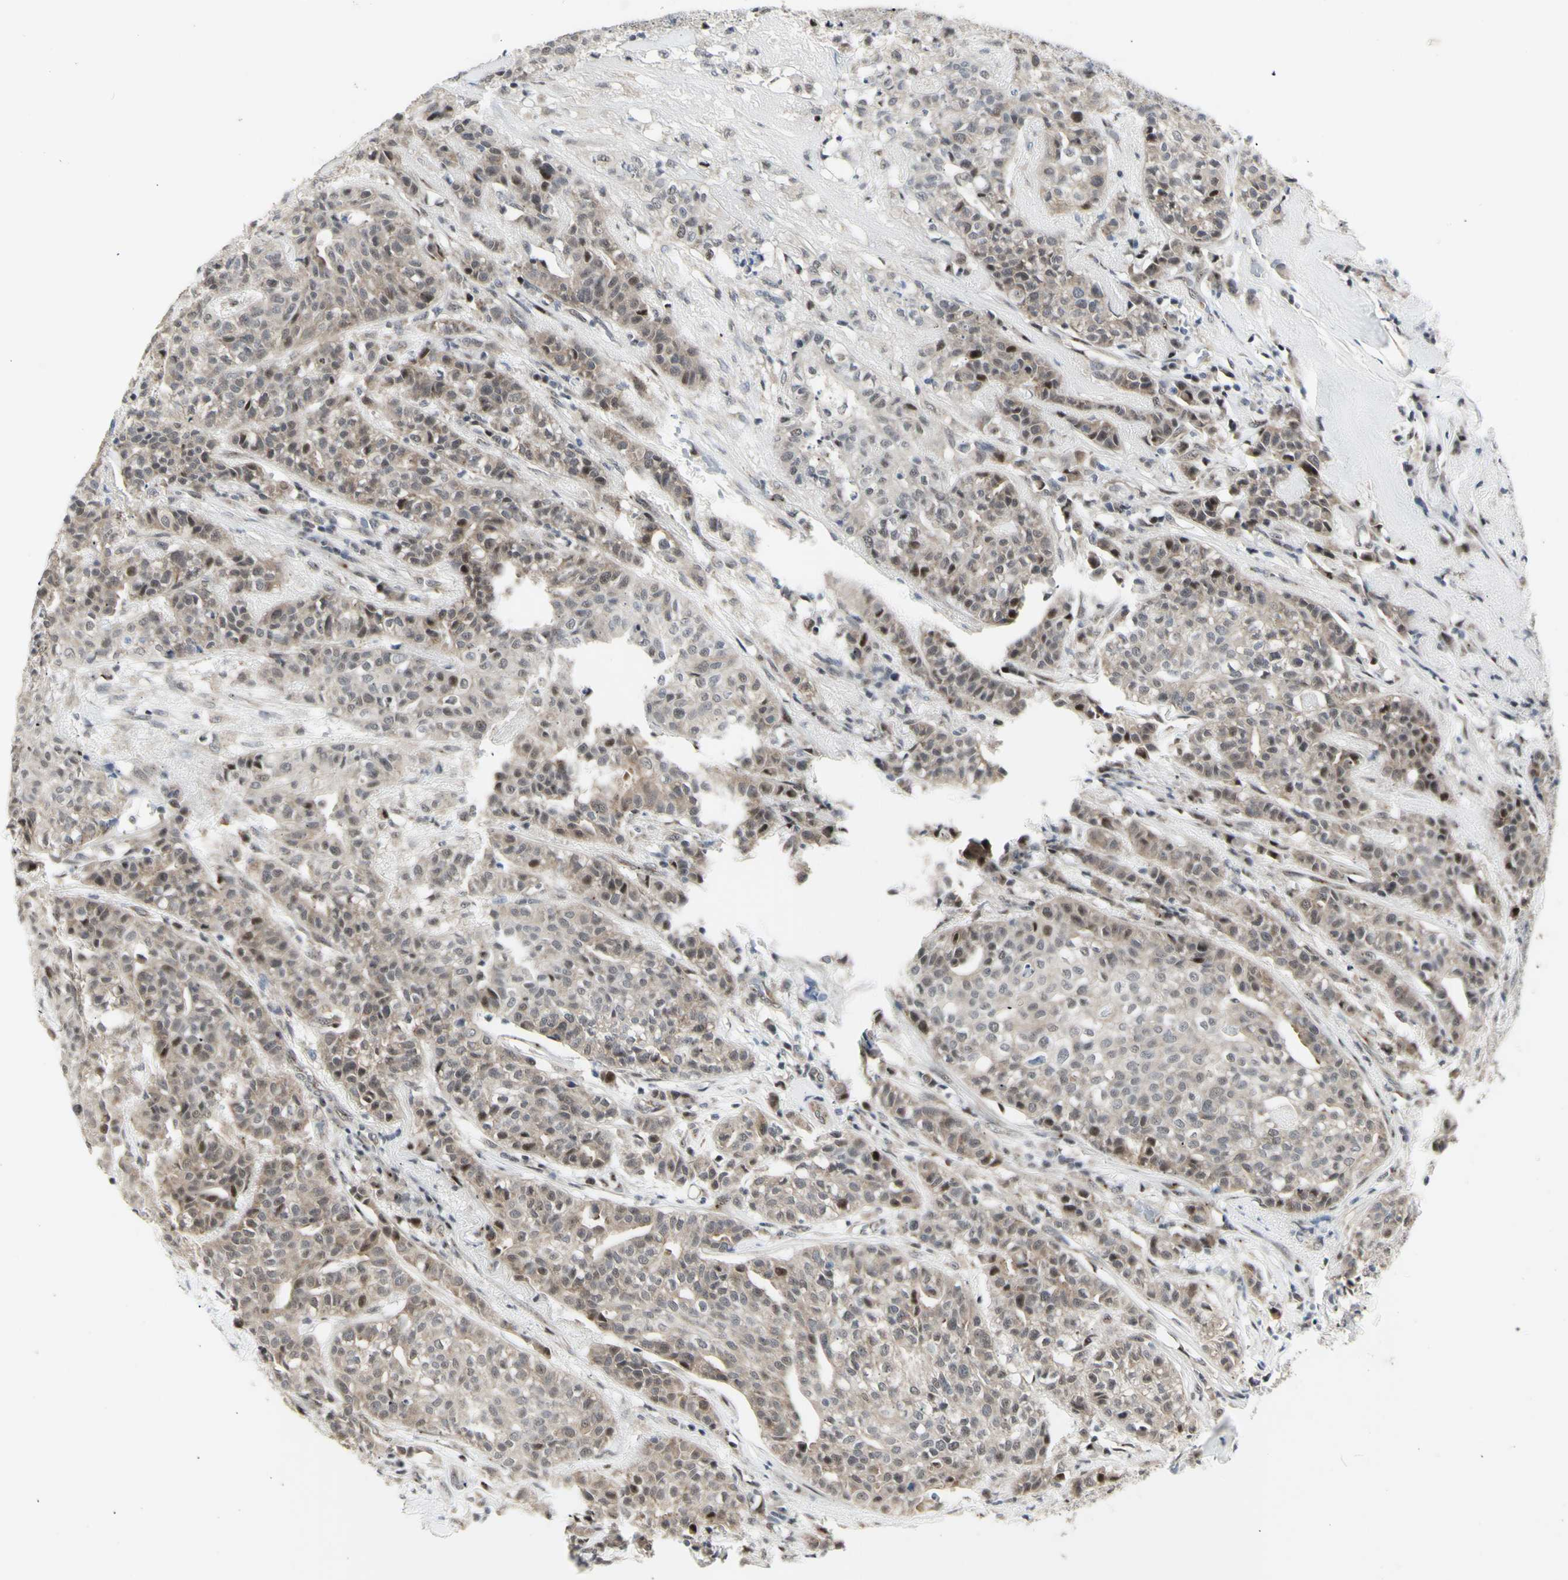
{"staining": {"intensity": "weak", "quantity": ">75%", "location": "nuclear"}, "tissue": "head and neck cancer", "cell_type": "Tumor cells", "image_type": "cancer", "snomed": [{"axis": "morphology", "description": "Adenocarcinoma, NOS"}, {"axis": "topography", "description": "Salivary gland"}, {"axis": "topography", "description": "Head-Neck"}], "caption": "Protein staining exhibits weak nuclear expression in about >75% of tumor cells in head and neck adenocarcinoma. Using DAB (brown) and hematoxylin (blue) stains, captured at high magnification using brightfield microscopy.", "gene": "DHRS7B", "patient": {"sex": "female", "age": 65}}